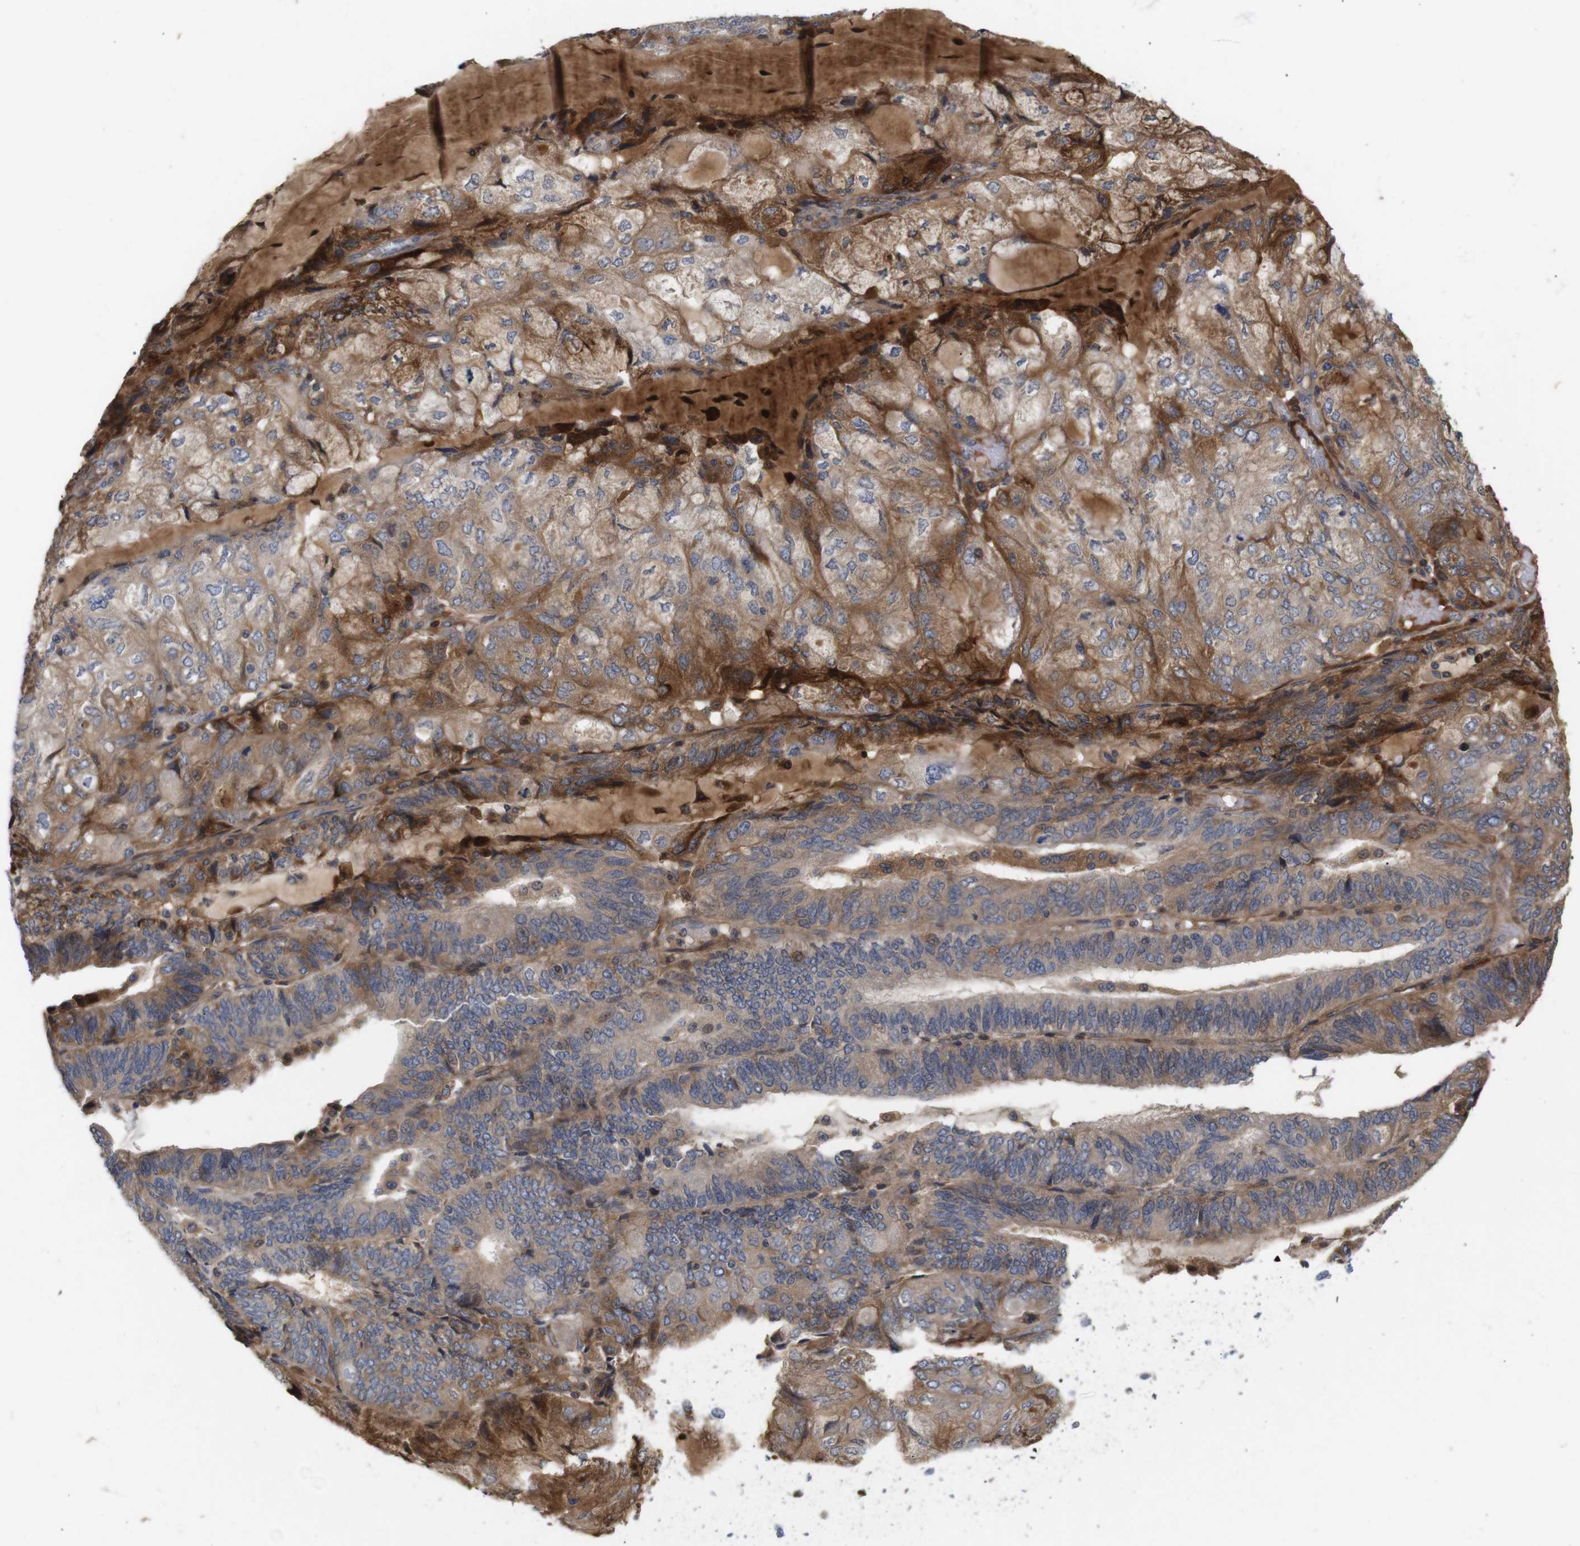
{"staining": {"intensity": "moderate", "quantity": ">75%", "location": "cytoplasmic/membranous"}, "tissue": "endometrial cancer", "cell_type": "Tumor cells", "image_type": "cancer", "snomed": [{"axis": "morphology", "description": "Adenocarcinoma, NOS"}, {"axis": "topography", "description": "Endometrium"}], "caption": "This histopathology image exhibits endometrial cancer stained with immunohistochemistry to label a protein in brown. The cytoplasmic/membranous of tumor cells show moderate positivity for the protein. Nuclei are counter-stained blue.", "gene": "SPRY3", "patient": {"sex": "female", "age": 81}}